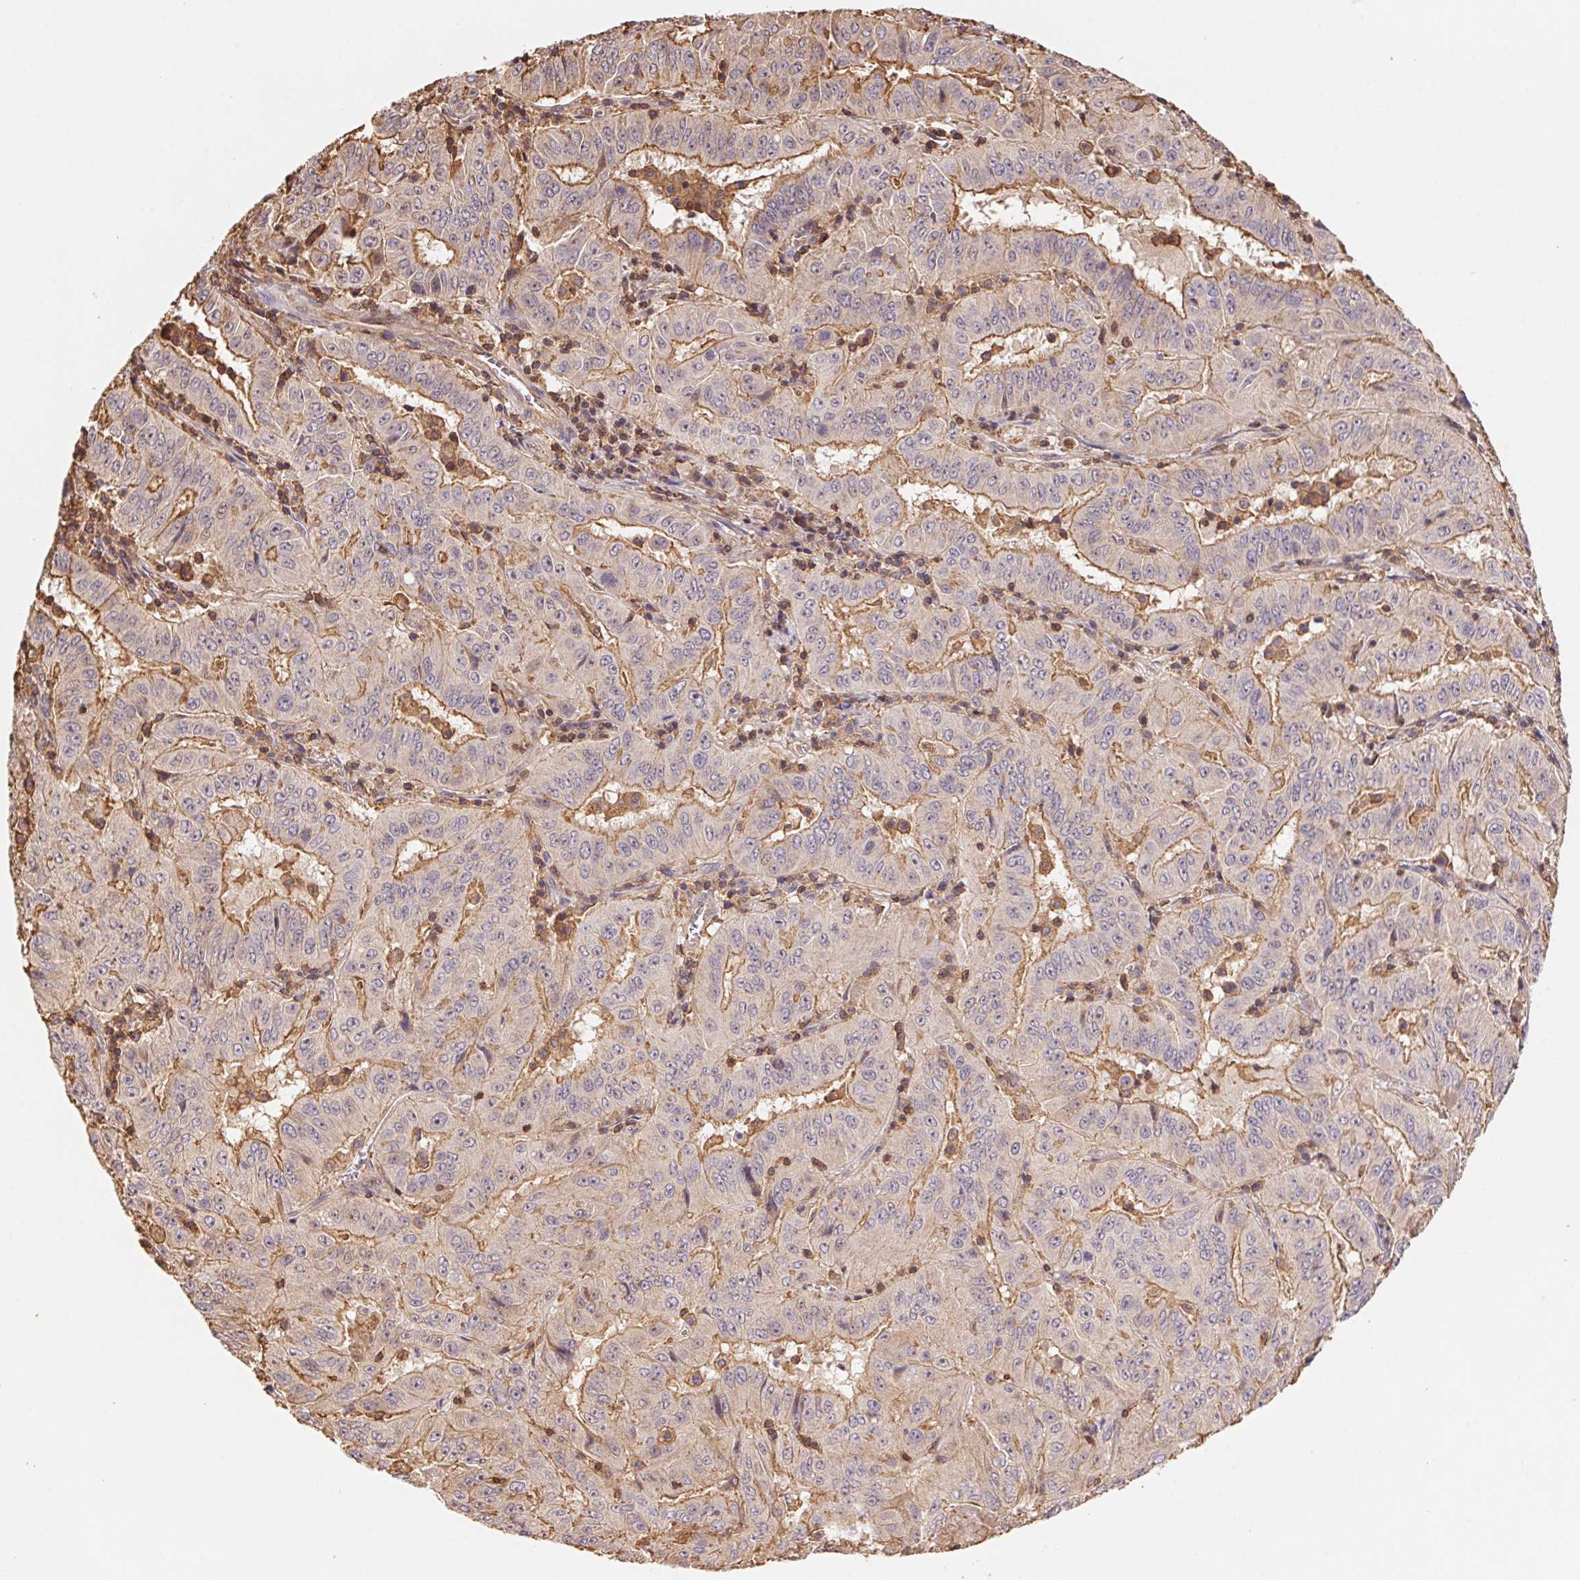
{"staining": {"intensity": "moderate", "quantity": "25%-75%", "location": "cytoplasmic/membranous"}, "tissue": "pancreatic cancer", "cell_type": "Tumor cells", "image_type": "cancer", "snomed": [{"axis": "morphology", "description": "Adenocarcinoma, NOS"}, {"axis": "topography", "description": "Pancreas"}], "caption": "A high-resolution histopathology image shows IHC staining of pancreatic cancer, which reveals moderate cytoplasmic/membranous positivity in about 25%-75% of tumor cells.", "gene": "ATG10", "patient": {"sex": "male", "age": 63}}